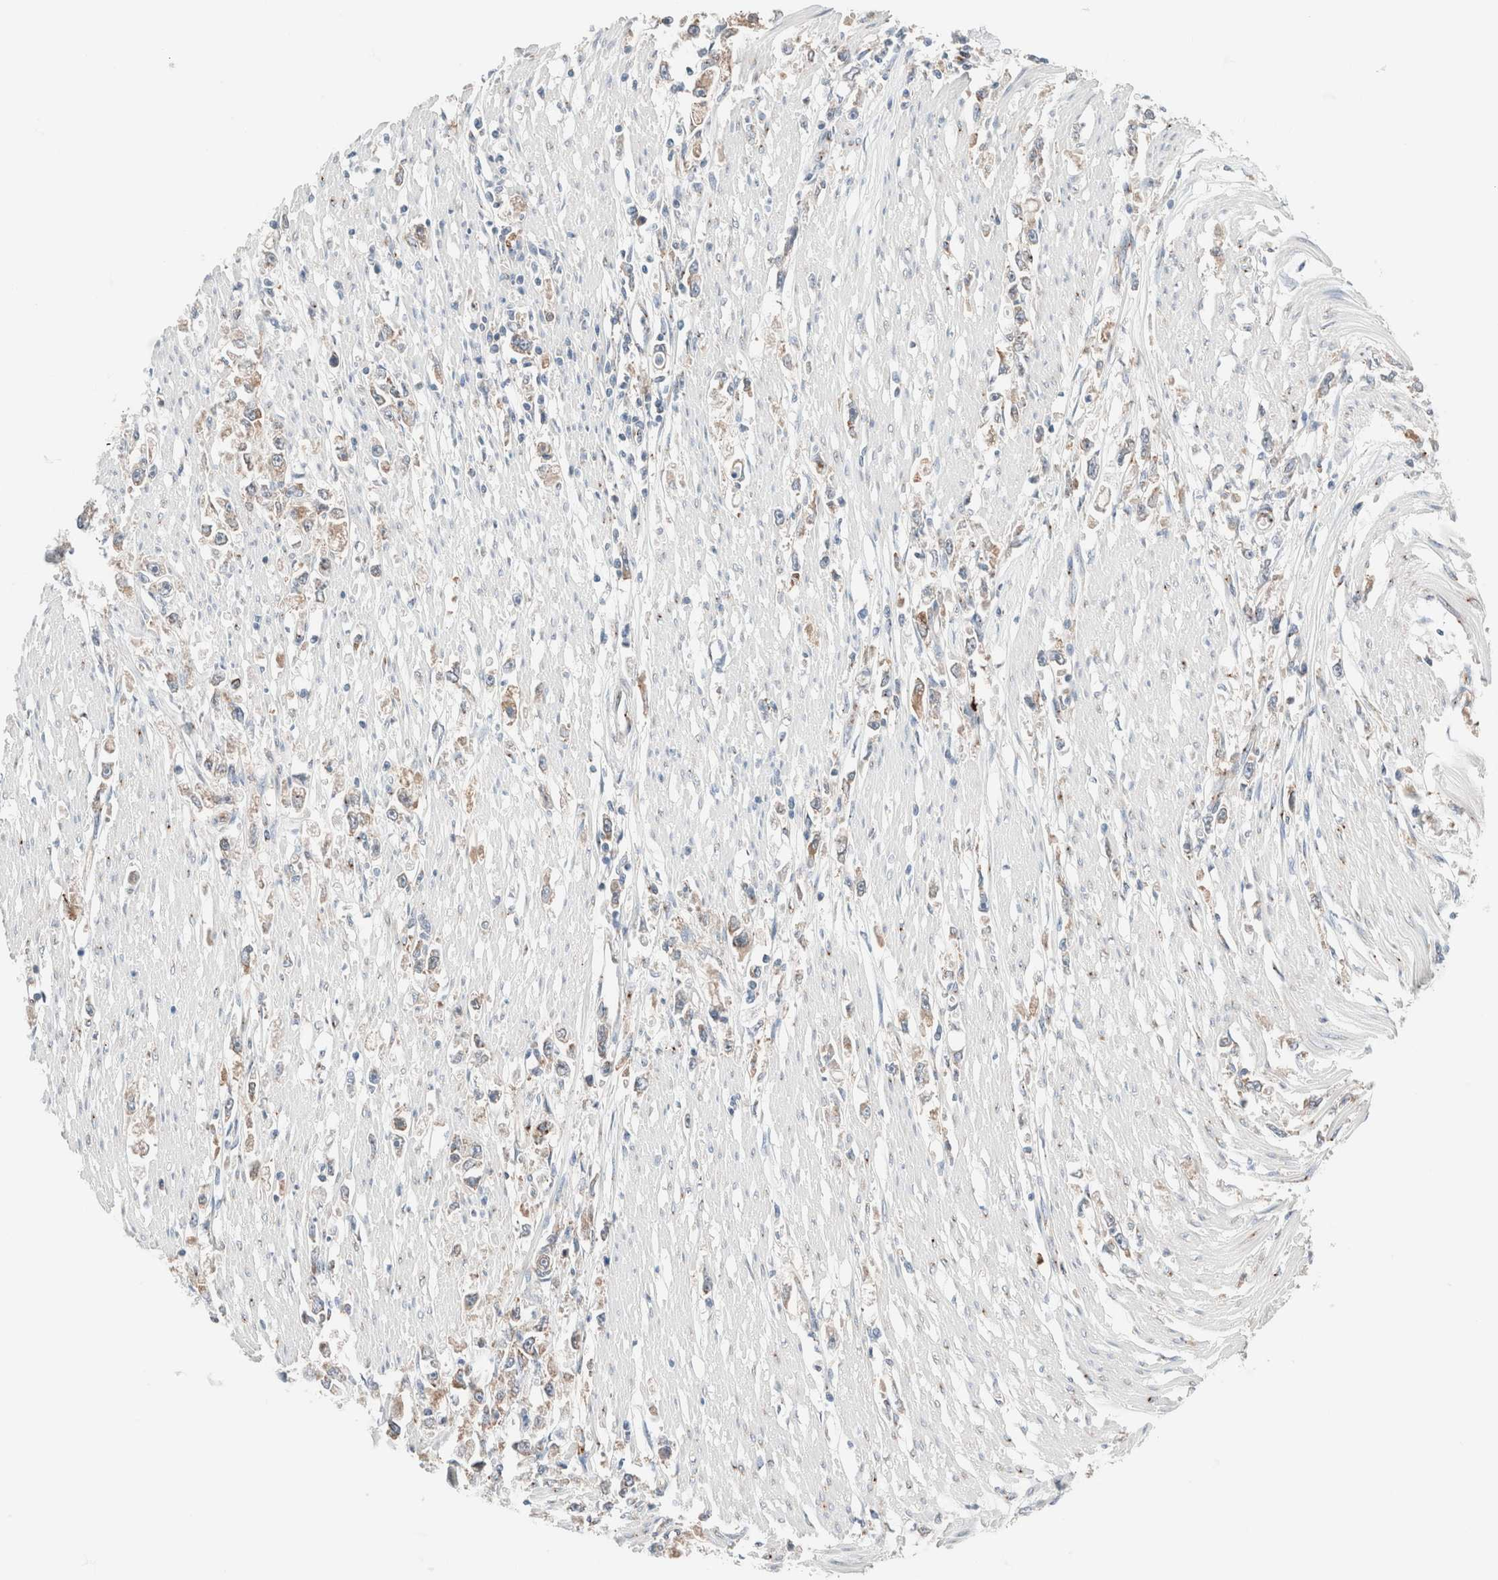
{"staining": {"intensity": "moderate", "quantity": ">75%", "location": "cytoplasmic/membranous"}, "tissue": "stomach cancer", "cell_type": "Tumor cells", "image_type": "cancer", "snomed": [{"axis": "morphology", "description": "Adenocarcinoma, NOS"}, {"axis": "topography", "description": "Stomach"}], "caption": "Tumor cells exhibit medium levels of moderate cytoplasmic/membranous expression in approximately >75% of cells in human stomach adenocarcinoma.", "gene": "CASC3", "patient": {"sex": "female", "age": 59}}